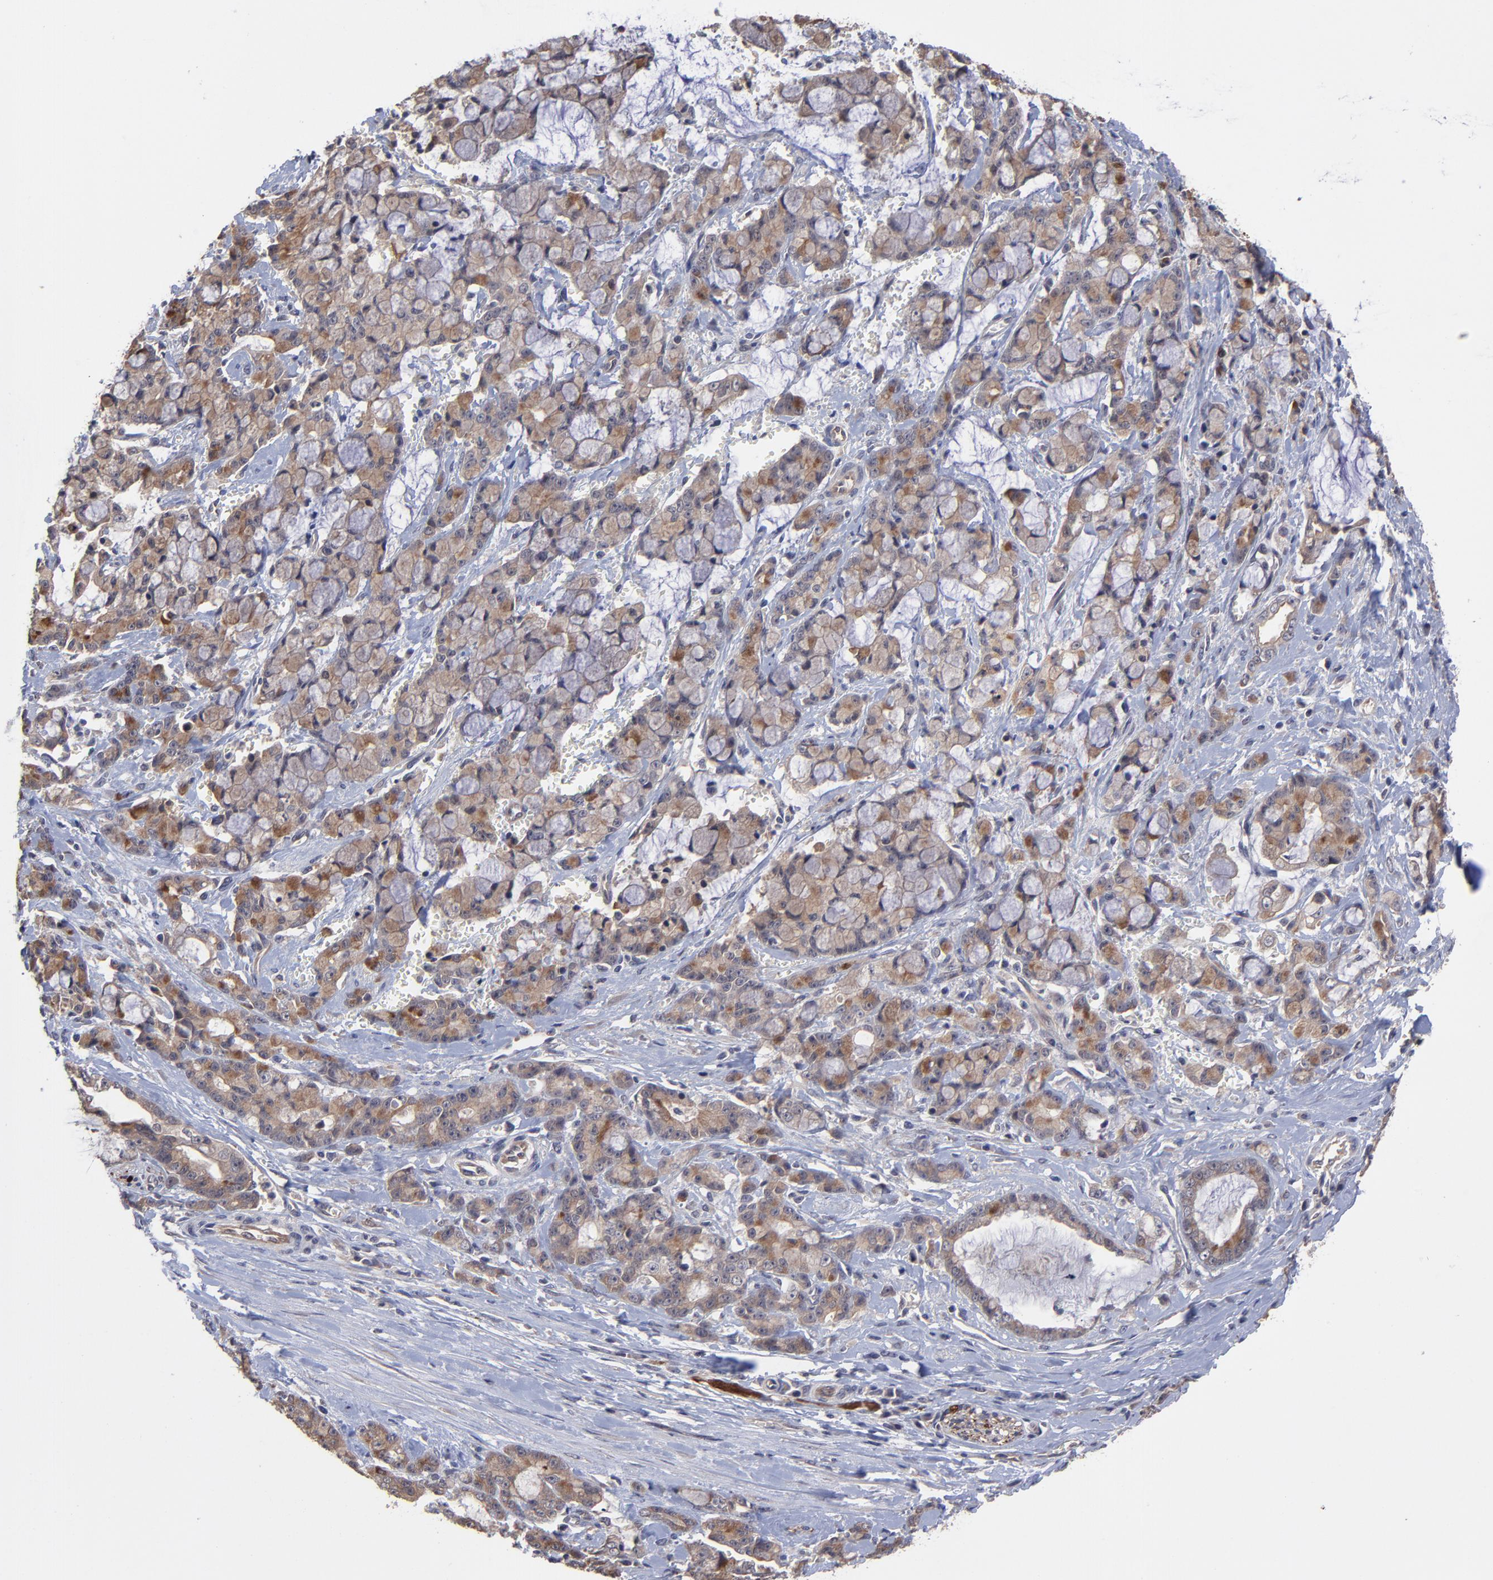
{"staining": {"intensity": "moderate", "quantity": ">75%", "location": "cytoplasmic/membranous"}, "tissue": "pancreatic cancer", "cell_type": "Tumor cells", "image_type": "cancer", "snomed": [{"axis": "morphology", "description": "Adenocarcinoma, NOS"}, {"axis": "topography", "description": "Pancreas"}], "caption": "This image exhibits IHC staining of pancreatic cancer, with medium moderate cytoplasmic/membranous expression in about >75% of tumor cells.", "gene": "ZNF780B", "patient": {"sex": "female", "age": 73}}